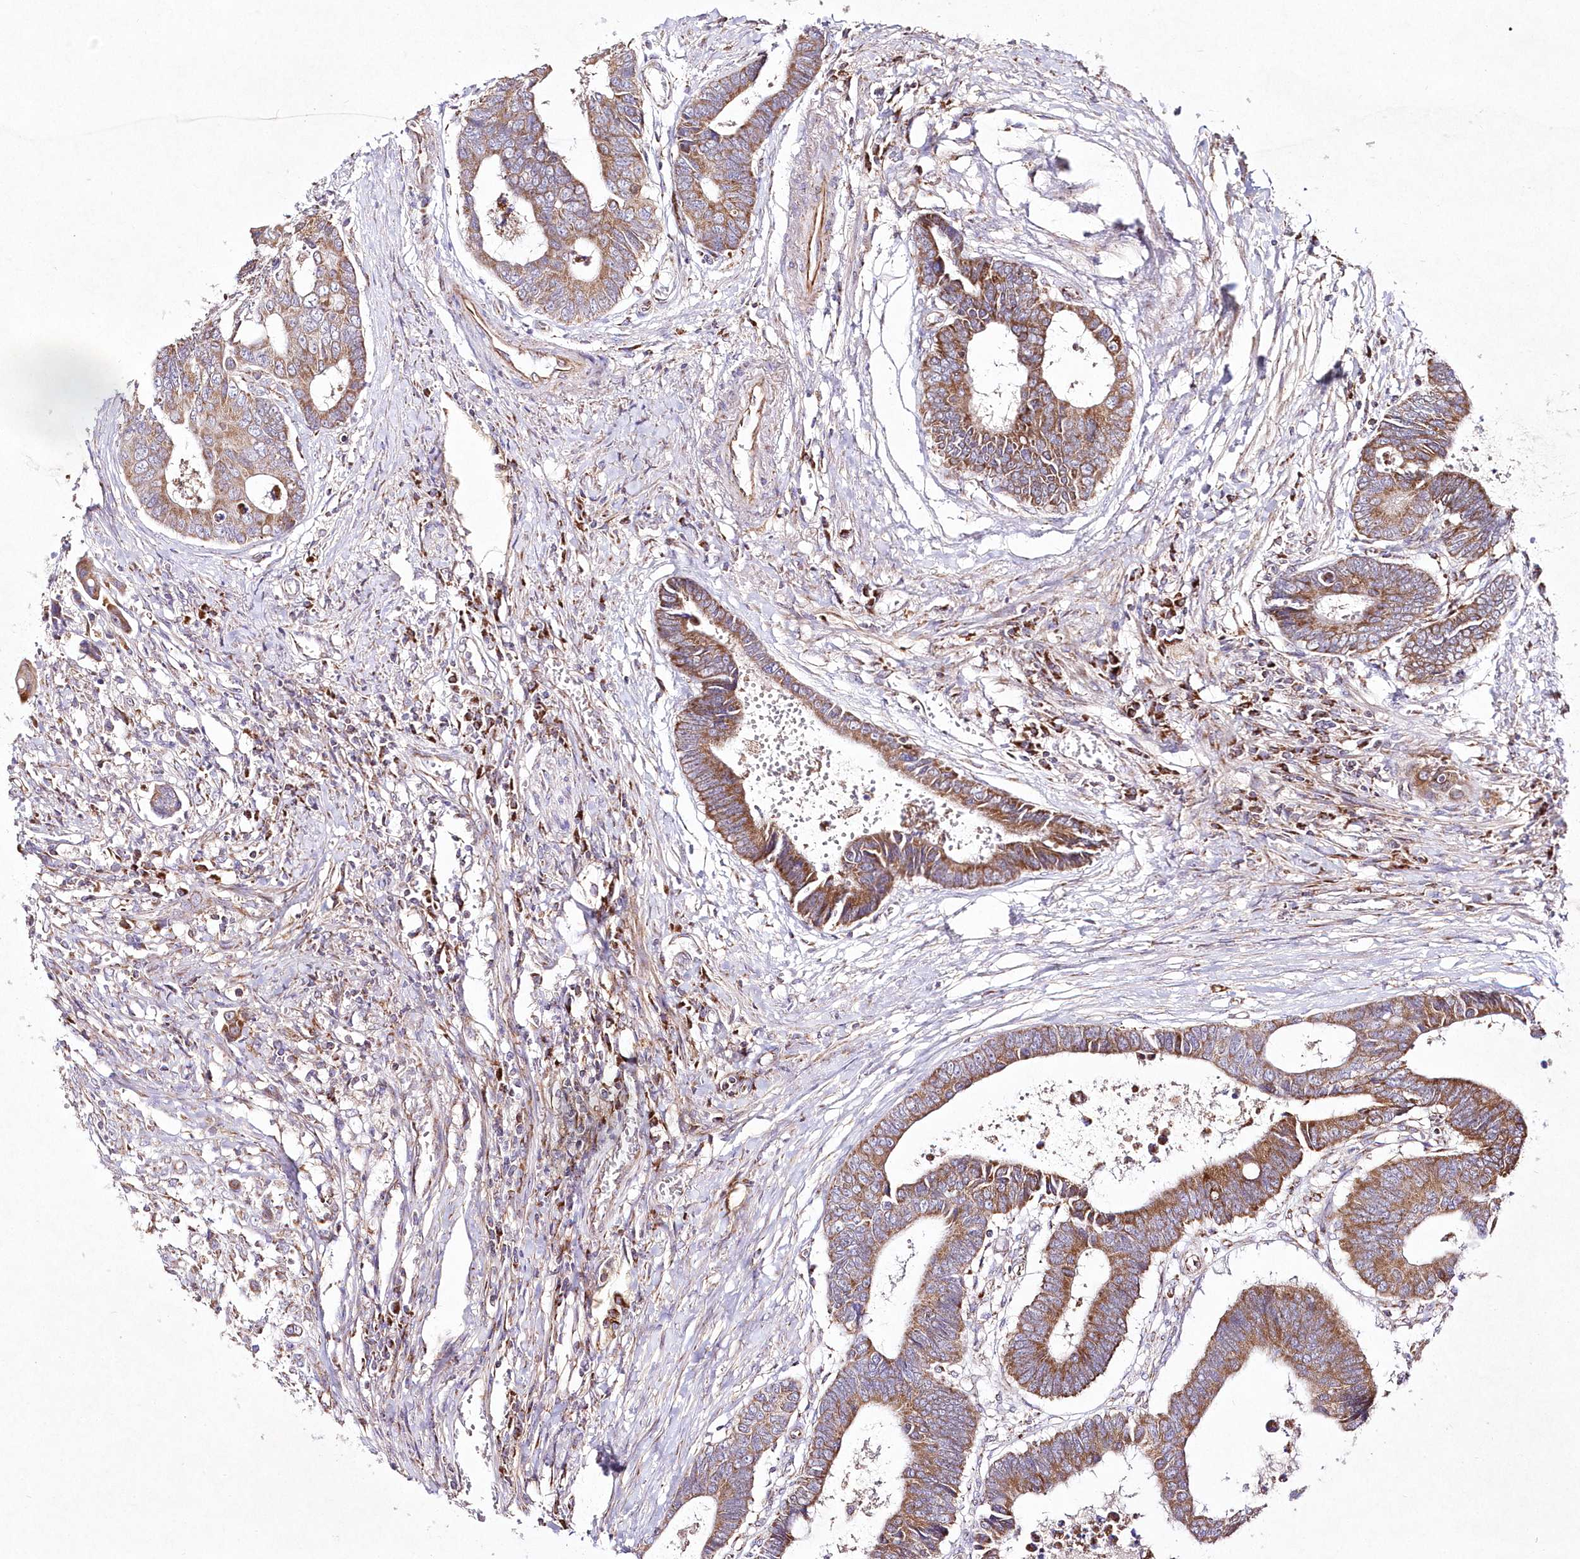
{"staining": {"intensity": "moderate", "quantity": ">75%", "location": "cytoplasmic/membranous"}, "tissue": "colorectal cancer", "cell_type": "Tumor cells", "image_type": "cancer", "snomed": [{"axis": "morphology", "description": "Adenocarcinoma, NOS"}, {"axis": "topography", "description": "Rectum"}], "caption": "Tumor cells reveal medium levels of moderate cytoplasmic/membranous positivity in about >75% of cells in human colorectal cancer (adenocarcinoma).", "gene": "DNA2", "patient": {"sex": "male", "age": 84}}